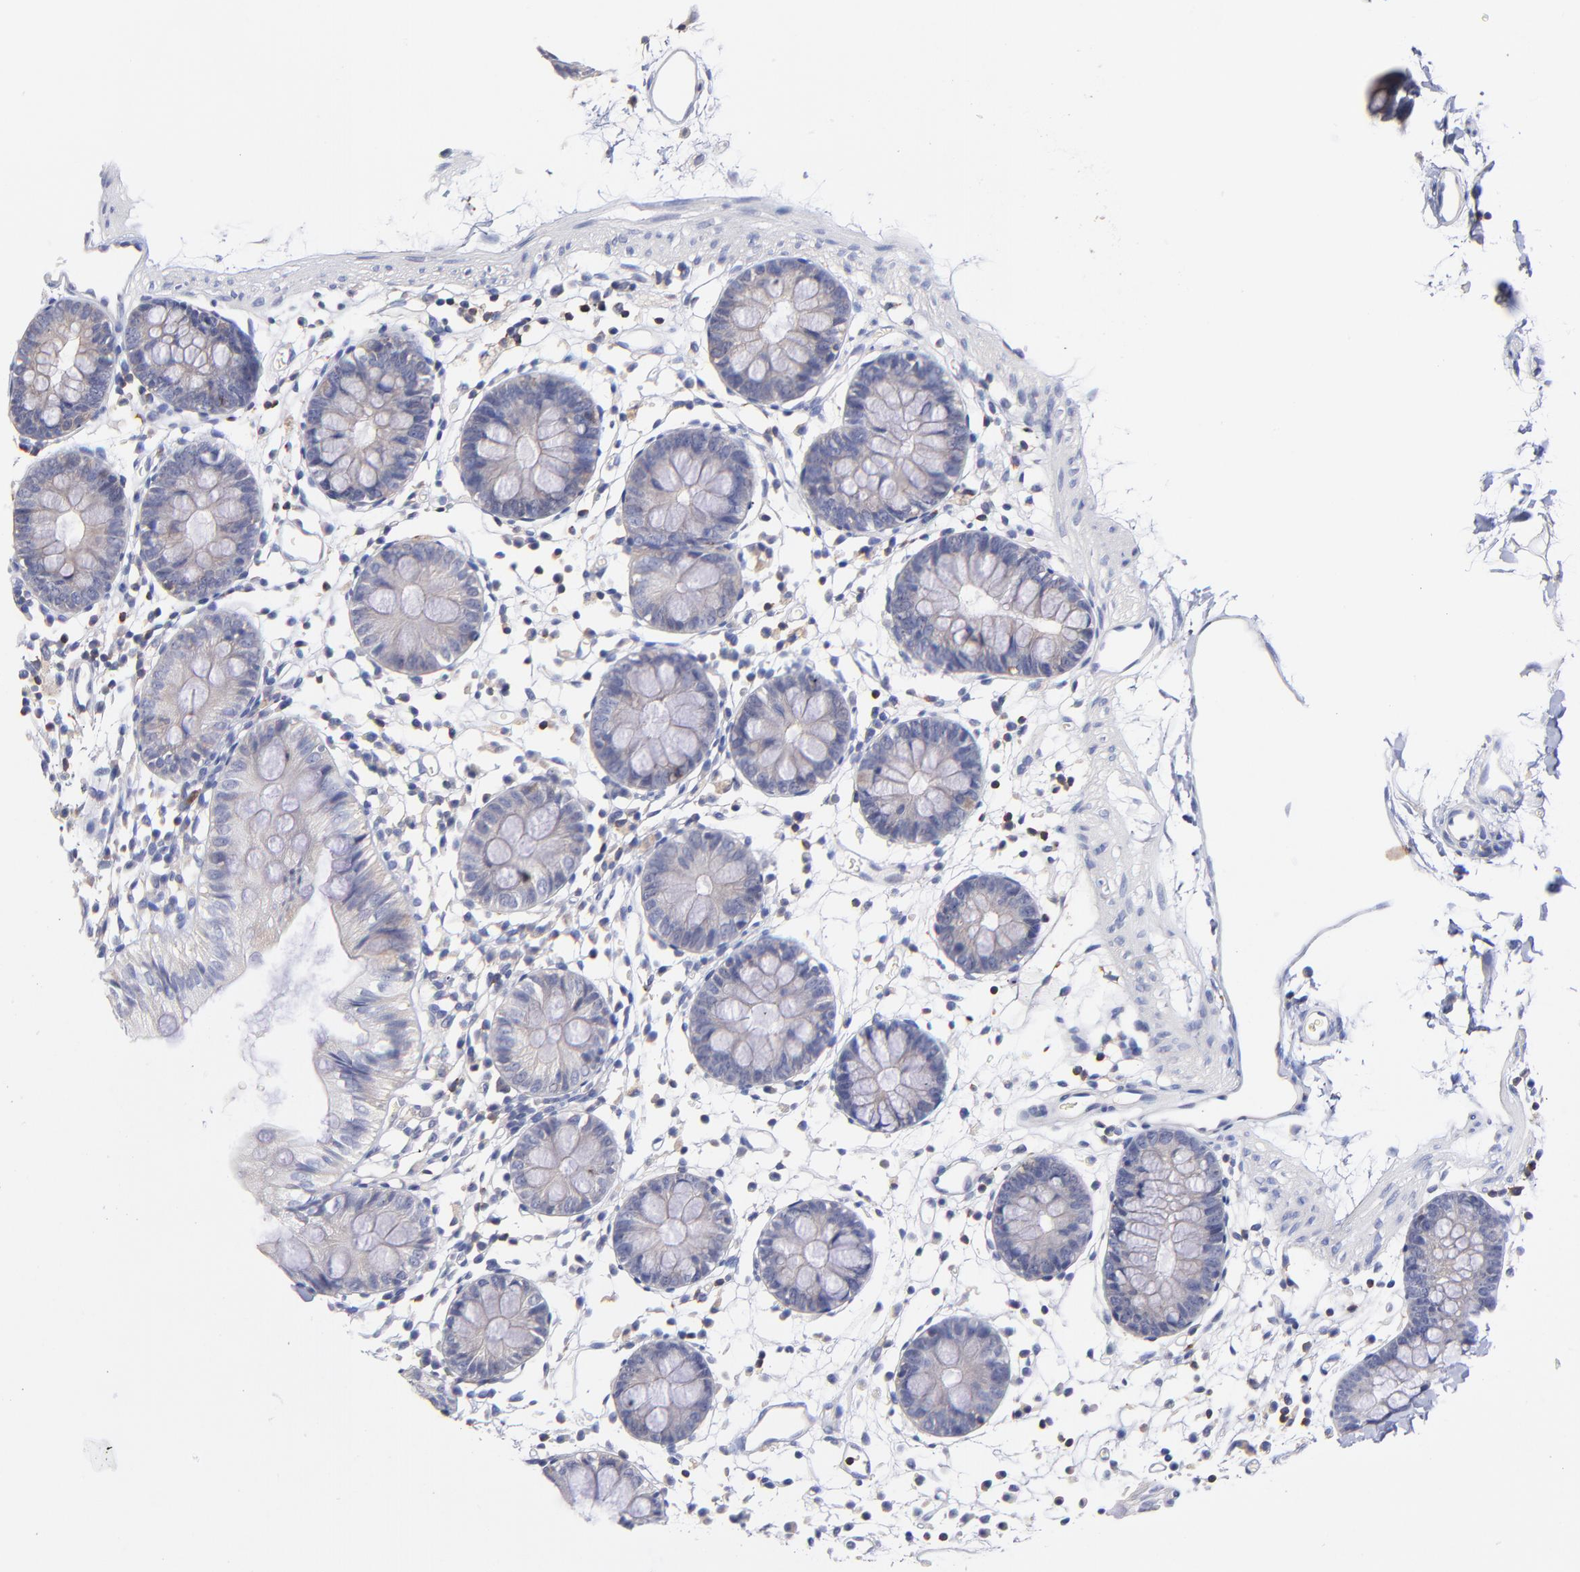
{"staining": {"intensity": "negative", "quantity": "none", "location": "none"}, "tissue": "colon", "cell_type": "Endothelial cells", "image_type": "normal", "snomed": [{"axis": "morphology", "description": "Normal tissue, NOS"}, {"axis": "topography", "description": "Colon"}], "caption": "This micrograph is of benign colon stained with immunohistochemistry (IHC) to label a protein in brown with the nuclei are counter-stained blue. There is no positivity in endothelial cells. (Brightfield microscopy of DAB IHC at high magnification).", "gene": "KREMEN2", "patient": {"sex": "male", "age": 14}}